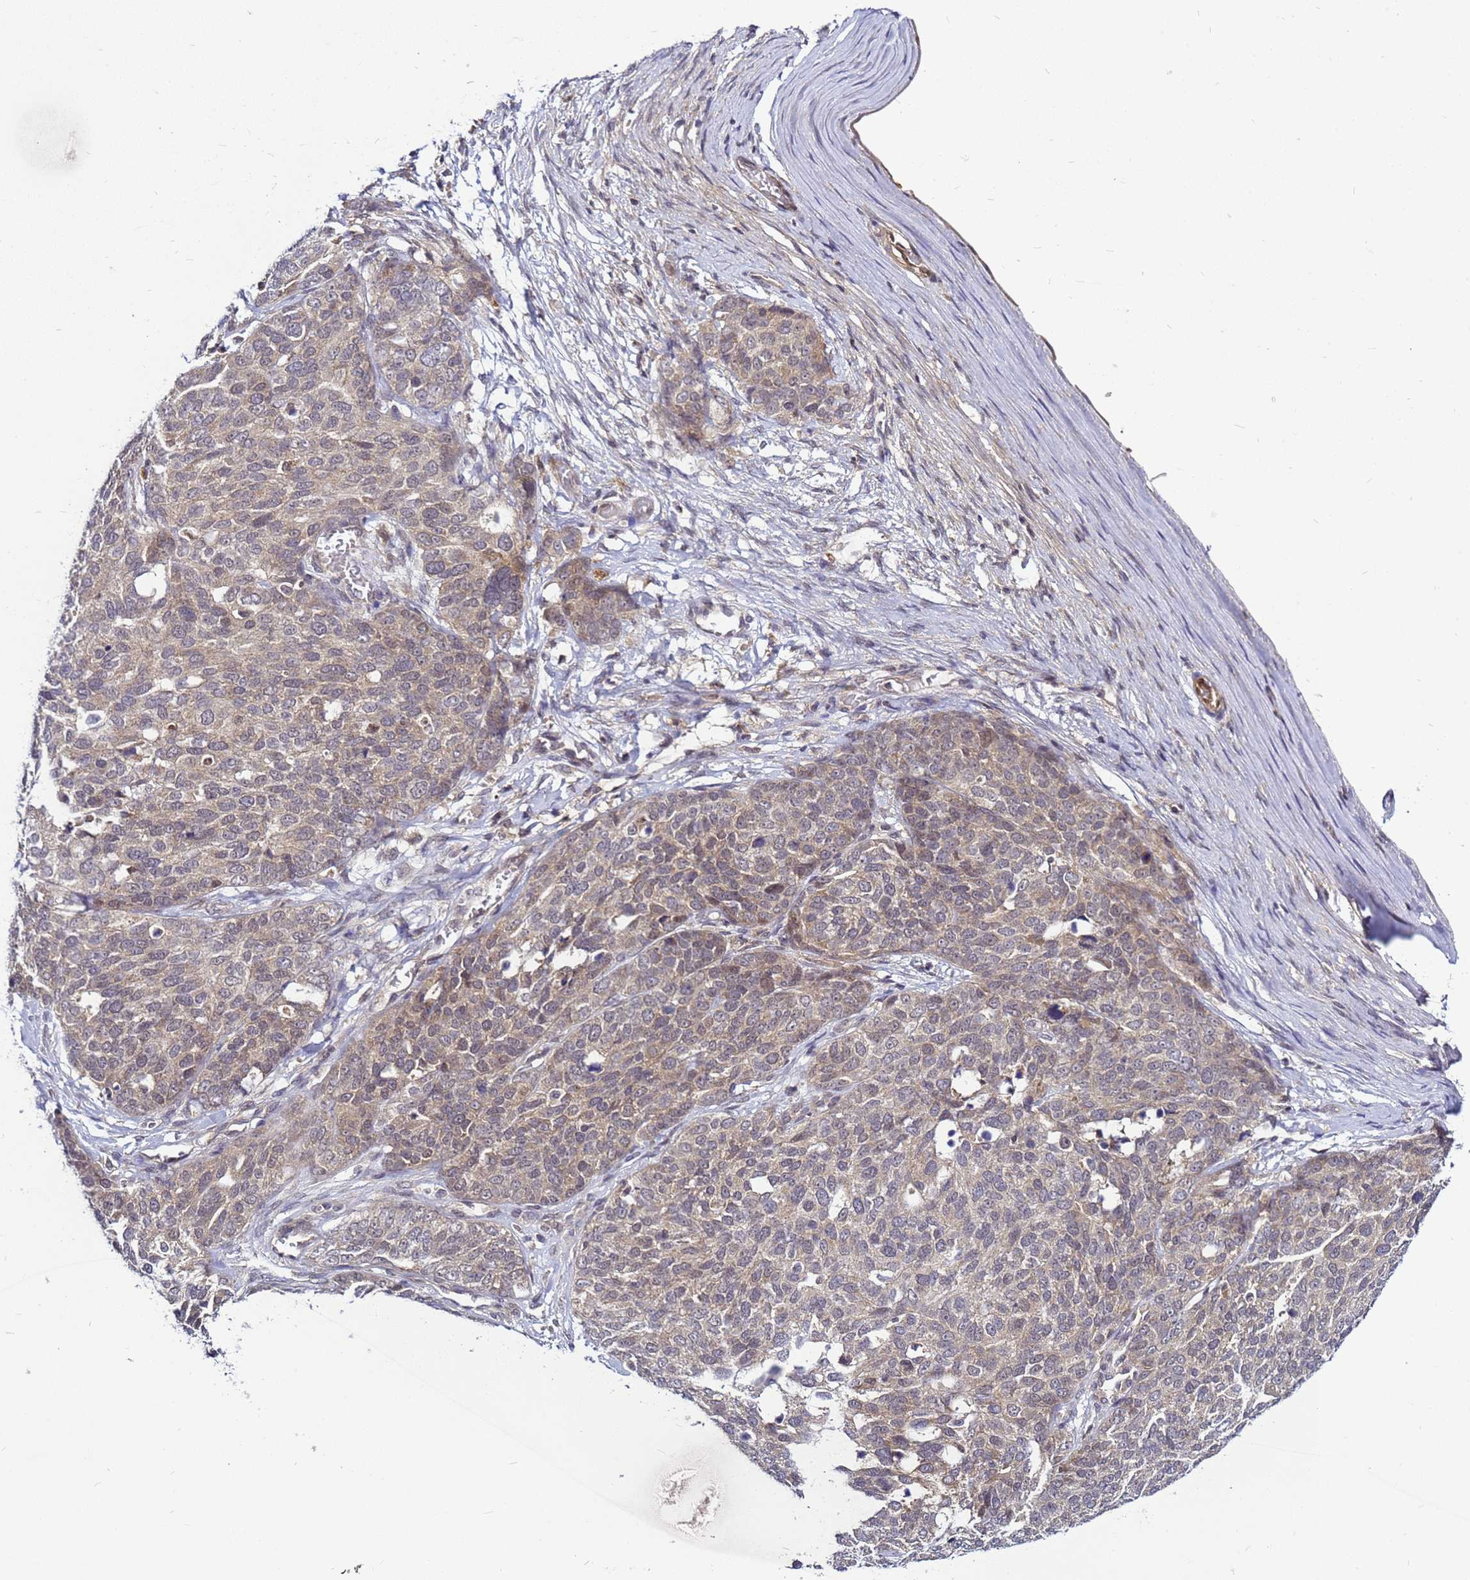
{"staining": {"intensity": "weak", "quantity": "25%-75%", "location": "cytoplasmic/membranous,nuclear"}, "tissue": "ovarian cancer", "cell_type": "Tumor cells", "image_type": "cancer", "snomed": [{"axis": "morphology", "description": "Cystadenocarcinoma, serous, NOS"}, {"axis": "topography", "description": "Ovary"}], "caption": "Human ovarian cancer stained for a protein (brown) exhibits weak cytoplasmic/membranous and nuclear positive expression in about 25%-75% of tumor cells.", "gene": "SAT1", "patient": {"sex": "female", "age": 44}}